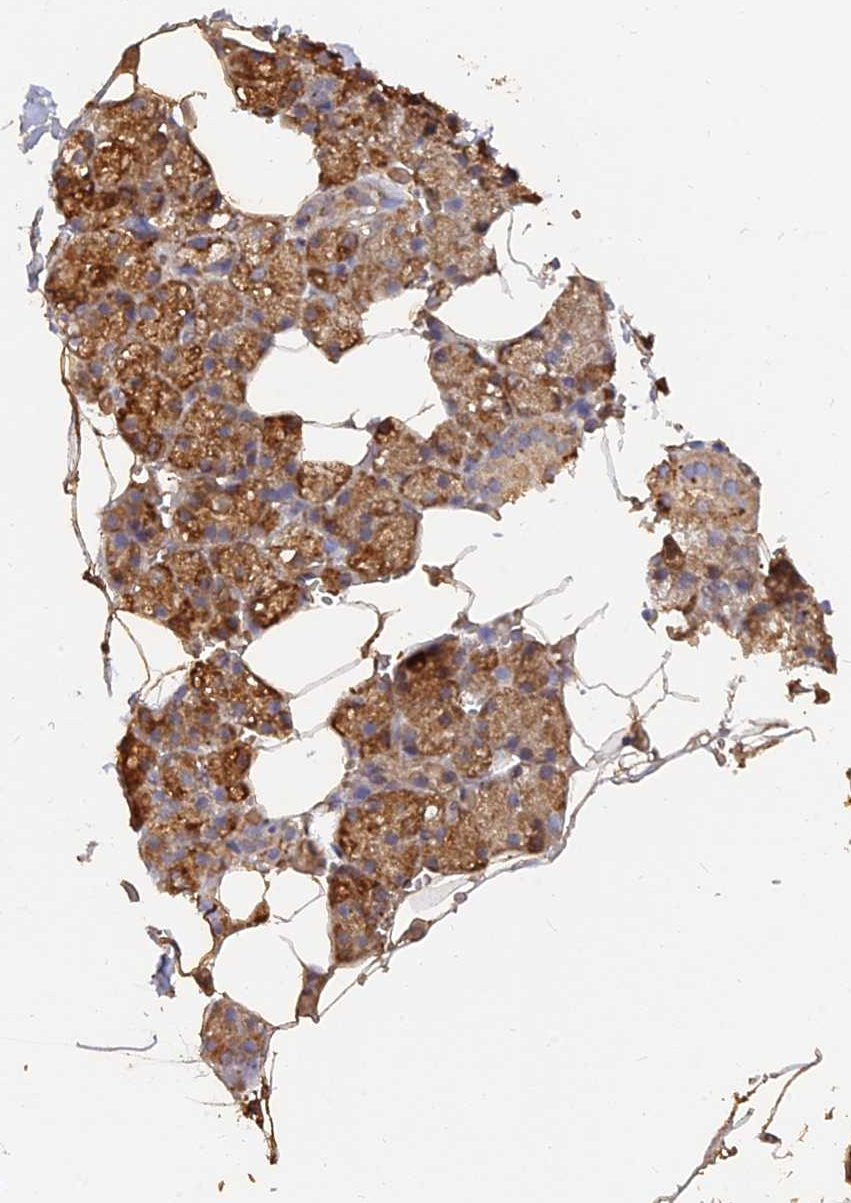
{"staining": {"intensity": "strong", "quantity": ">75%", "location": "cytoplasmic/membranous"}, "tissue": "salivary gland", "cell_type": "Glandular cells", "image_type": "normal", "snomed": [{"axis": "morphology", "description": "Normal tissue, NOS"}, {"axis": "topography", "description": "Salivary gland"}], "caption": "Protein staining of benign salivary gland exhibits strong cytoplasmic/membranous positivity in approximately >75% of glandular cells.", "gene": "ACSM5", "patient": {"sex": "male", "age": 62}}